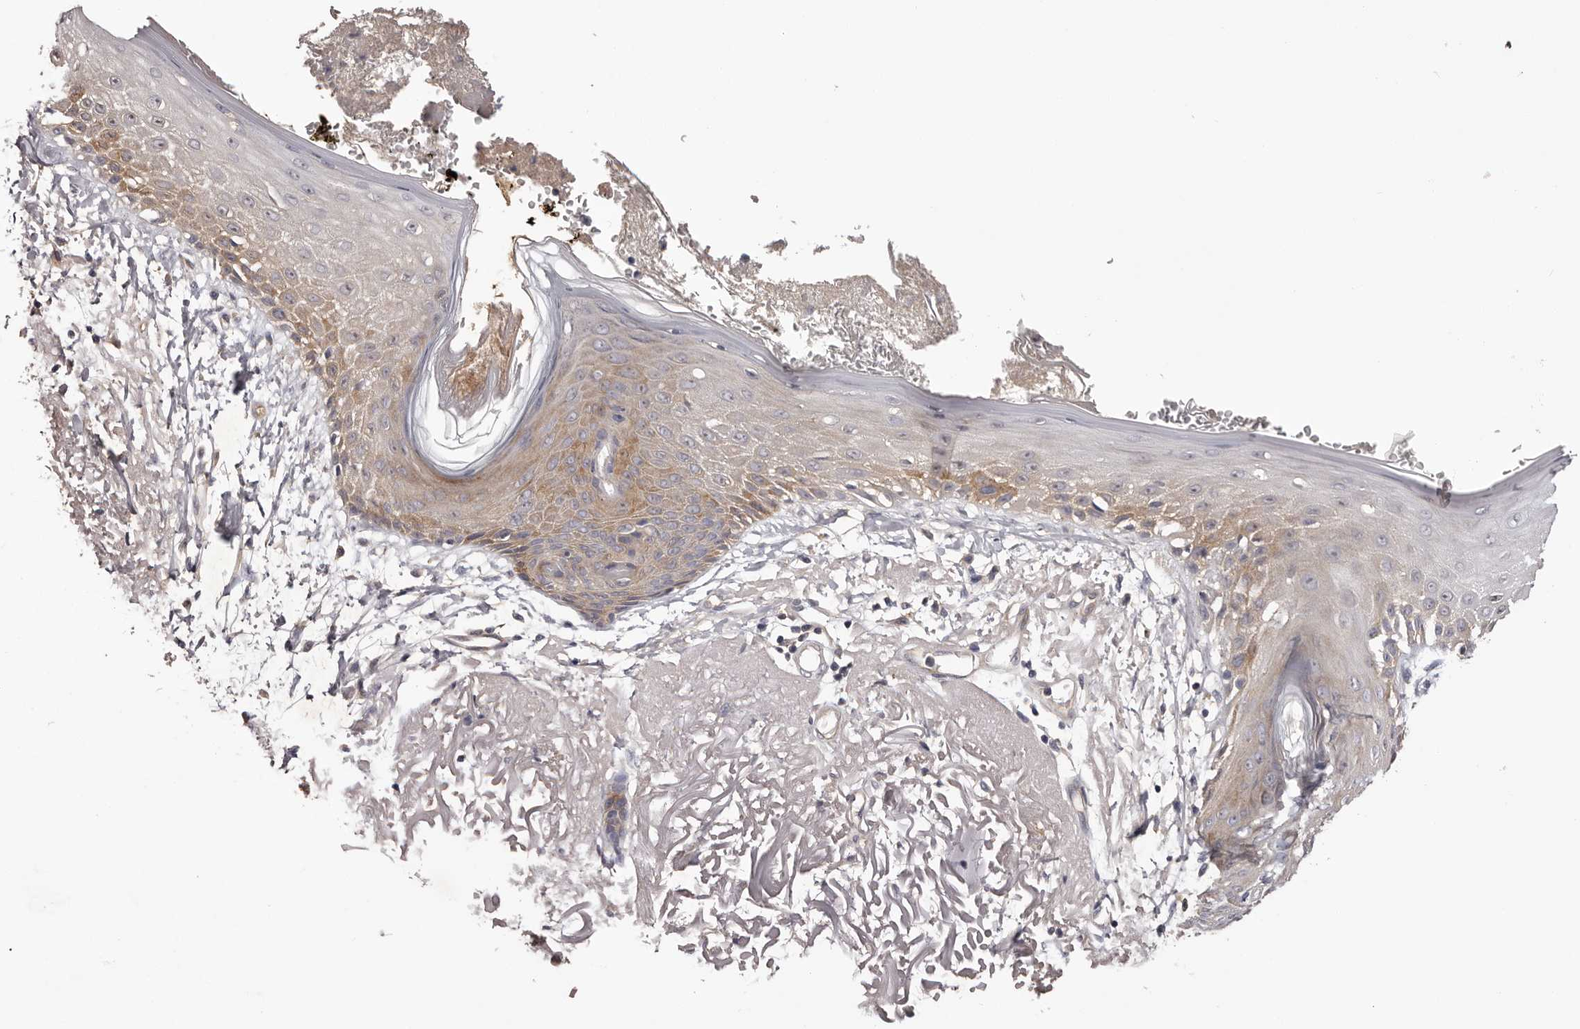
{"staining": {"intensity": "moderate", "quantity": ">75%", "location": "cytoplasmic/membranous"}, "tissue": "skin", "cell_type": "Fibroblasts", "image_type": "normal", "snomed": [{"axis": "morphology", "description": "Normal tissue, NOS"}, {"axis": "topography", "description": "Skin"}, {"axis": "topography", "description": "Skeletal muscle"}], "caption": "Skin stained with DAB (3,3'-diaminobenzidine) immunohistochemistry (IHC) displays medium levels of moderate cytoplasmic/membranous positivity in about >75% of fibroblasts.", "gene": "LTV1", "patient": {"sex": "male", "age": 83}}